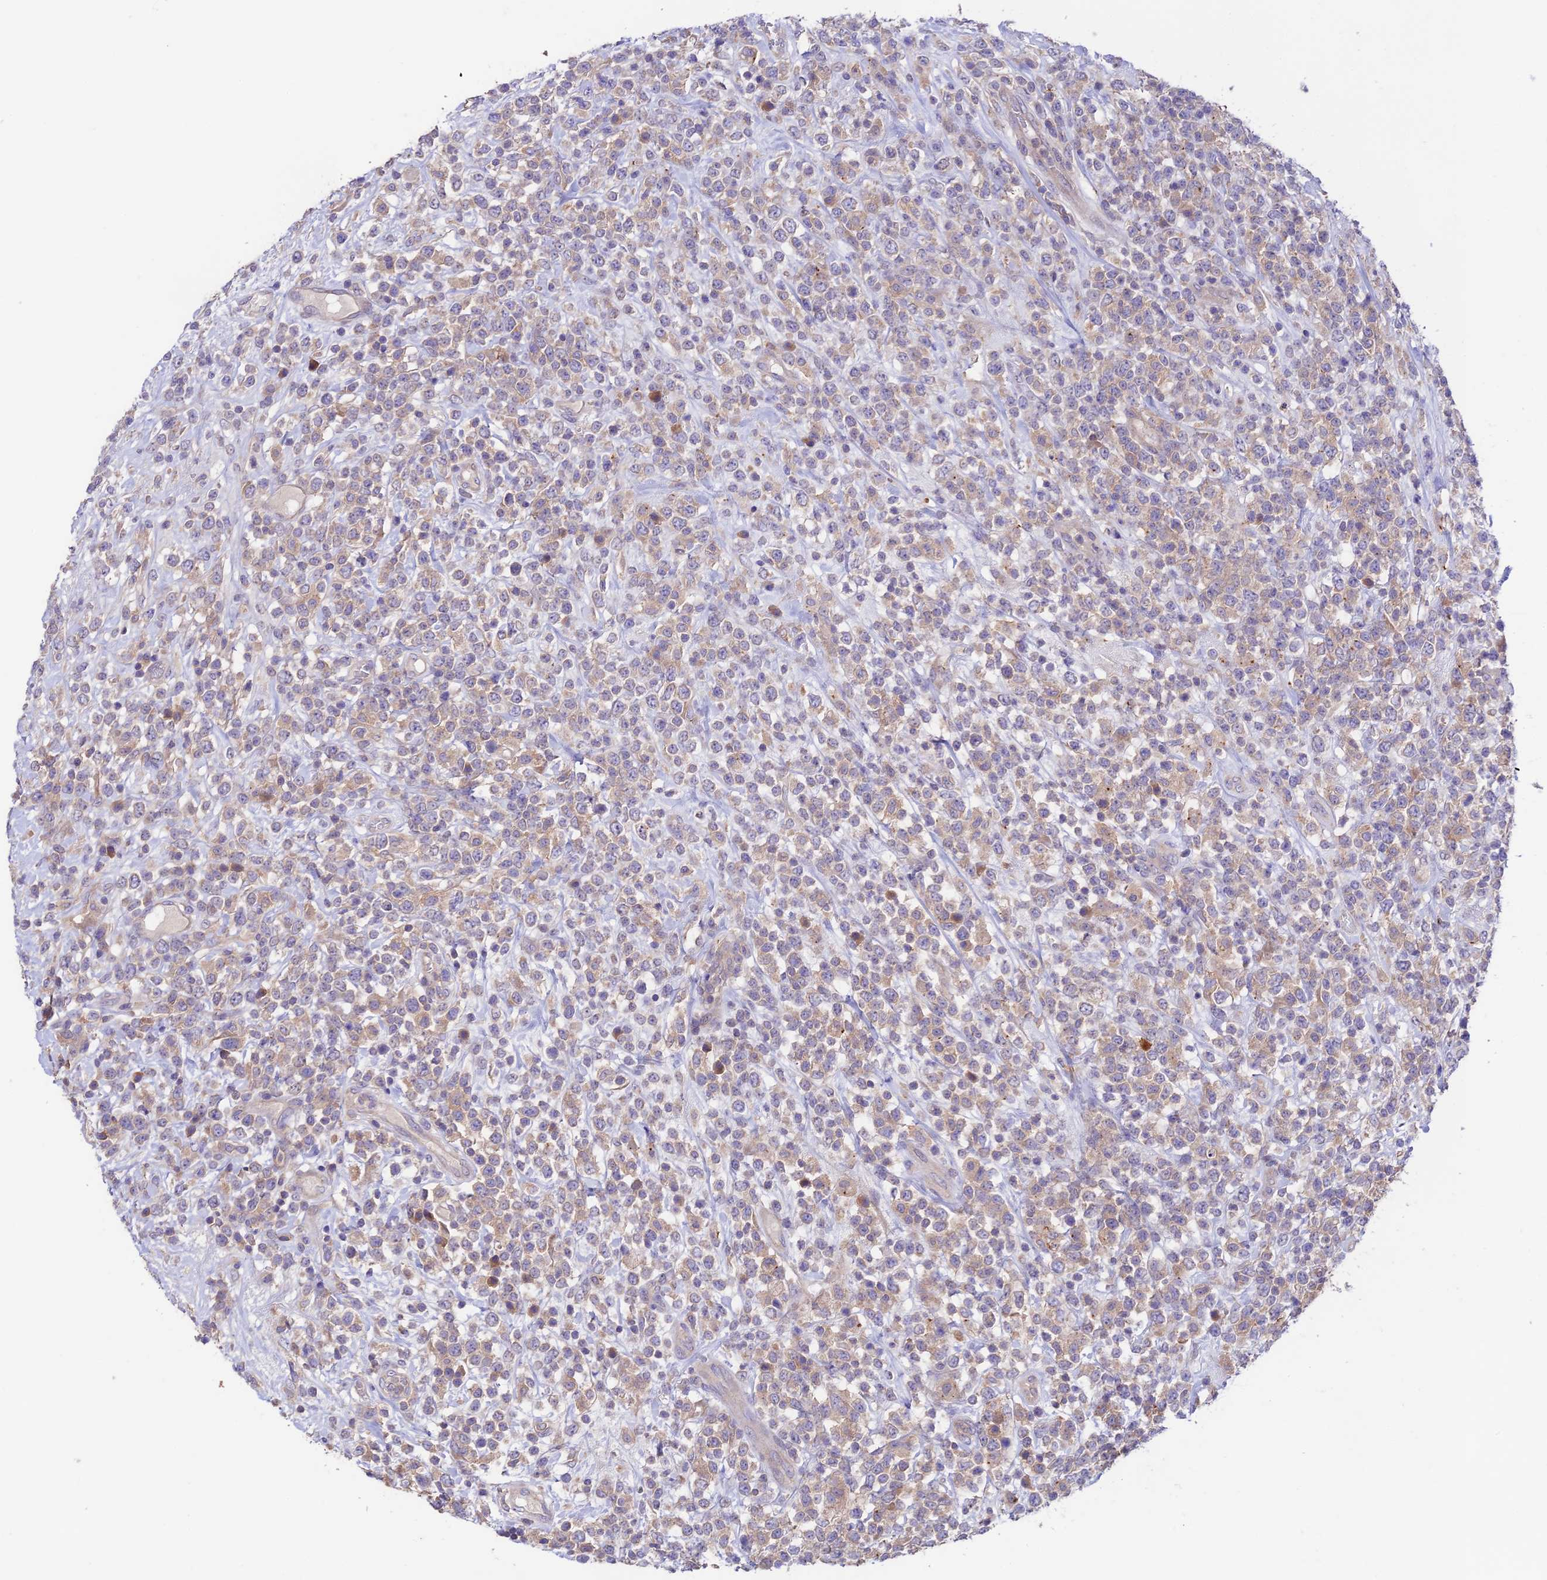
{"staining": {"intensity": "weak", "quantity": "25%-75%", "location": "cytoplasmic/membranous"}, "tissue": "lymphoma", "cell_type": "Tumor cells", "image_type": "cancer", "snomed": [{"axis": "morphology", "description": "Malignant lymphoma, non-Hodgkin's type, High grade"}, {"axis": "topography", "description": "Colon"}], "caption": "The immunohistochemical stain labels weak cytoplasmic/membranous expression in tumor cells of lymphoma tissue.", "gene": "BRME1", "patient": {"sex": "female", "age": 53}}